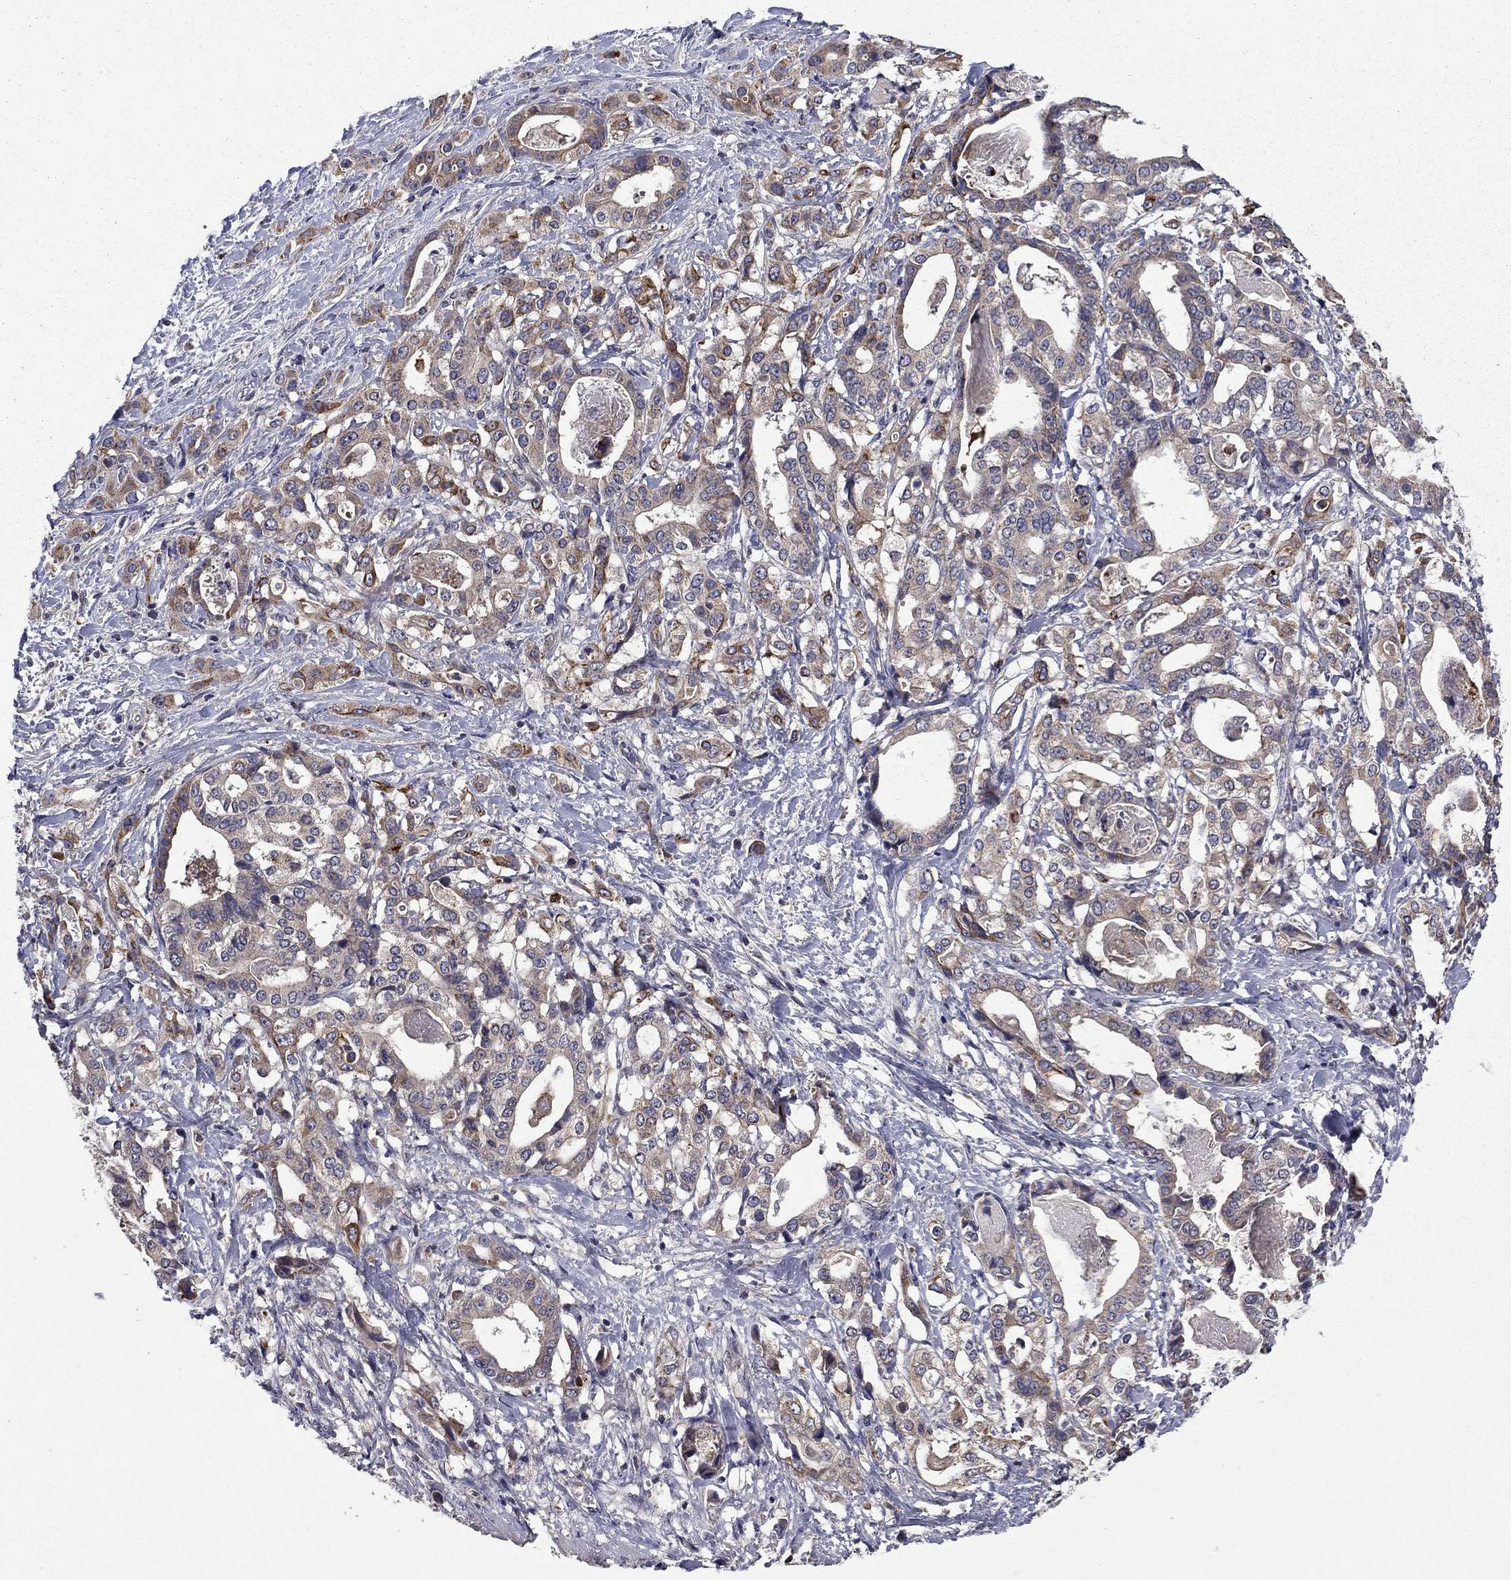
{"staining": {"intensity": "moderate", "quantity": "25%-75%", "location": "cytoplasmic/membranous"}, "tissue": "stomach cancer", "cell_type": "Tumor cells", "image_type": "cancer", "snomed": [{"axis": "morphology", "description": "Adenocarcinoma, NOS"}, {"axis": "topography", "description": "Stomach"}], "caption": "Immunohistochemistry (IHC) staining of stomach cancer, which reveals medium levels of moderate cytoplasmic/membranous expression in about 25%-75% of tumor cells indicating moderate cytoplasmic/membranous protein expression. The staining was performed using DAB (3,3'-diaminobenzidine) (brown) for protein detection and nuclei were counterstained in hematoxylin (blue).", "gene": "CEACAM7", "patient": {"sex": "male", "age": 48}}